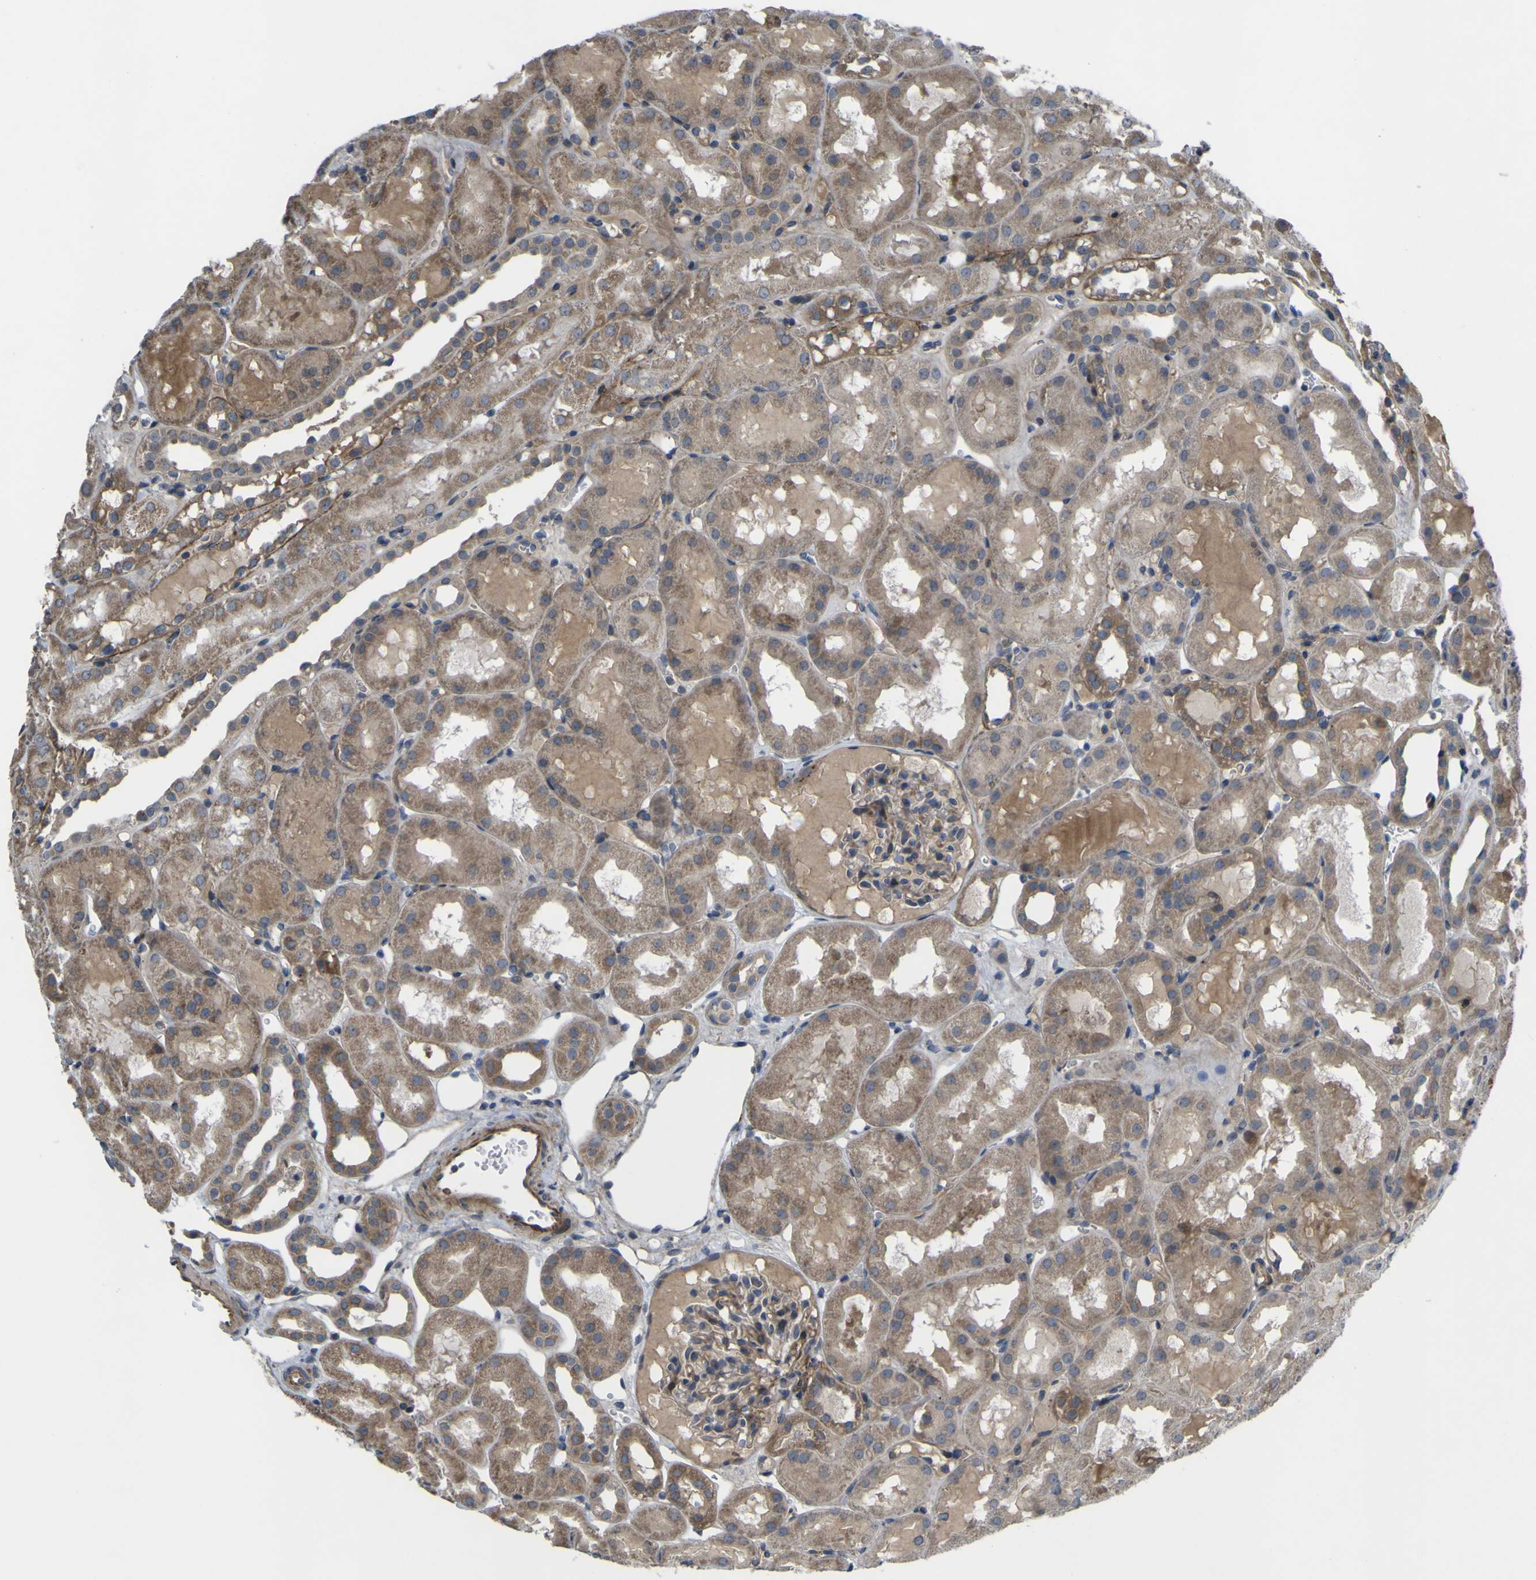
{"staining": {"intensity": "weak", "quantity": ">75%", "location": "cytoplasmic/membranous"}, "tissue": "kidney", "cell_type": "Cells in glomeruli", "image_type": "normal", "snomed": [{"axis": "morphology", "description": "Normal tissue, NOS"}, {"axis": "topography", "description": "Kidney"}, {"axis": "topography", "description": "Urinary bladder"}], "caption": "Cells in glomeruli reveal weak cytoplasmic/membranous expression in approximately >75% of cells in normal kidney. The staining was performed using DAB (3,3'-diaminobenzidine), with brown indicating positive protein expression. Nuclei are stained blue with hematoxylin.", "gene": "GPLD1", "patient": {"sex": "male", "age": 16}}